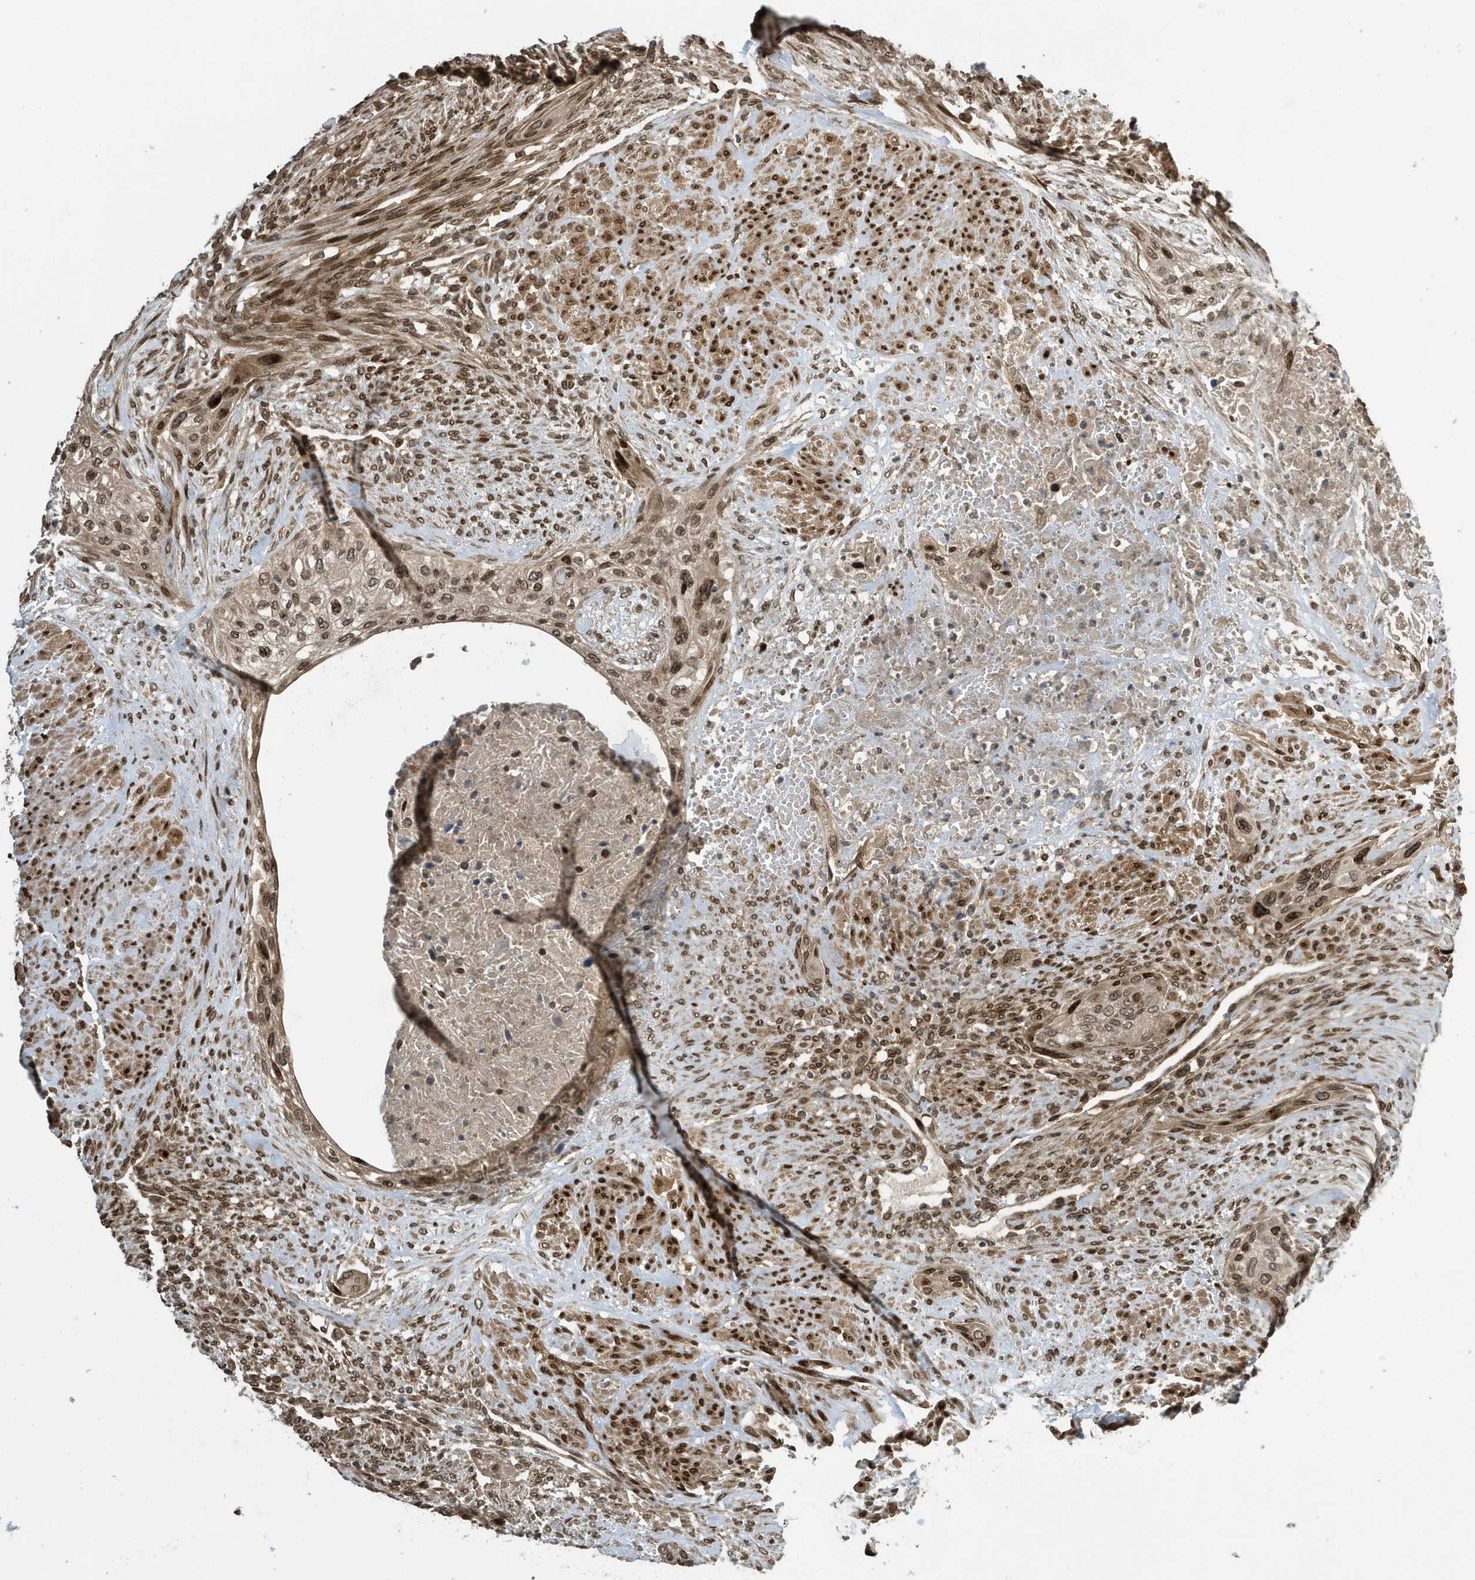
{"staining": {"intensity": "moderate", "quantity": ">75%", "location": "nuclear"}, "tissue": "urothelial cancer", "cell_type": "Tumor cells", "image_type": "cancer", "snomed": [{"axis": "morphology", "description": "Urothelial carcinoma, High grade"}, {"axis": "topography", "description": "Urinary bladder"}], "caption": "DAB immunohistochemical staining of high-grade urothelial carcinoma reveals moderate nuclear protein expression in about >75% of tumor cells. (Brightfield microscopy of DAB IHC at high magnification).", "gene": "DUSP18", "patient": {"sex": "male", "age": 35}}